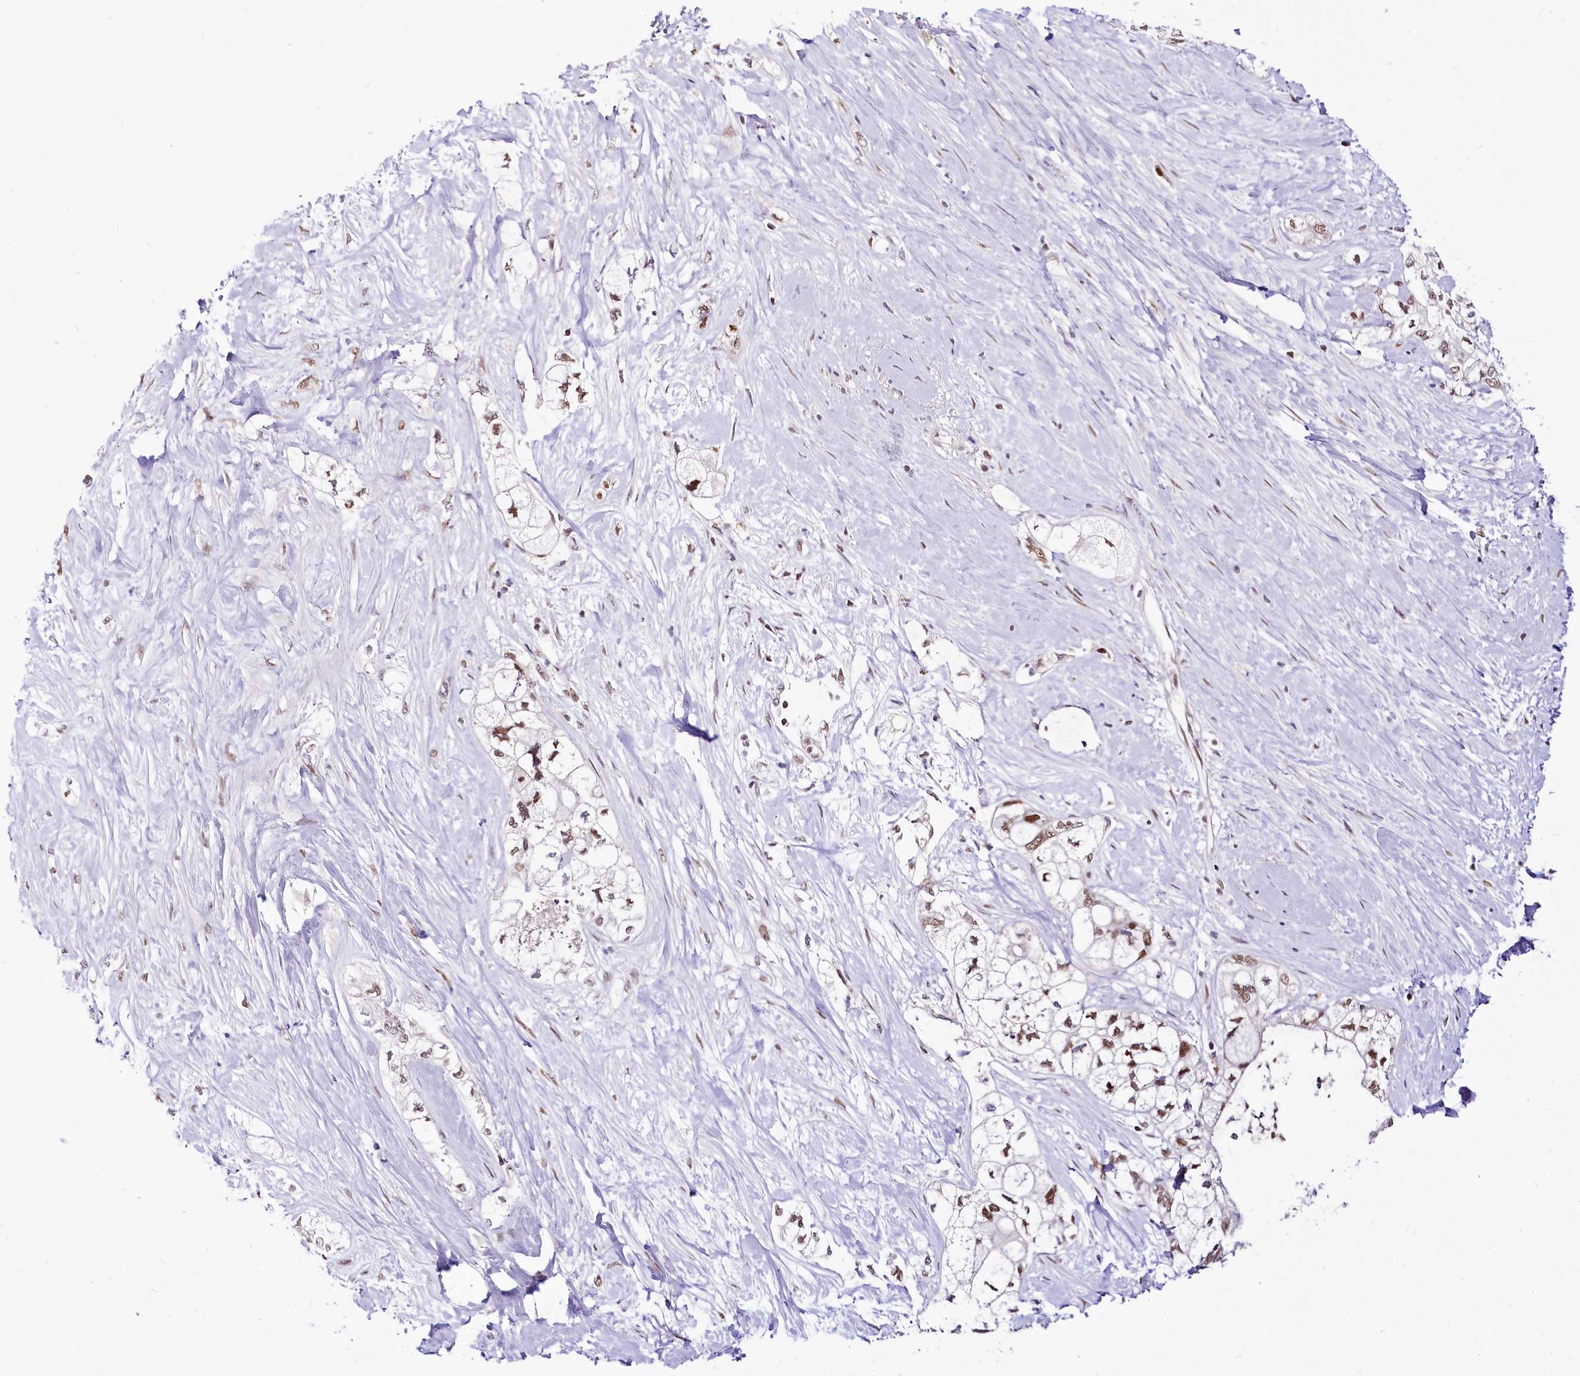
{"staining": {"intensity": "weak", "quantity": ">75%", "location": "nuclear"}, "tissue": "pancreatic cancer", "cell_type": "Tumor cells", "image_type": "cancer", "snomed": [{"axis": "morphology", "description": "Adenocarcinoma, NOS"}, {"axis": "topography", "description": "Pancreas"}], "caption": "Protein analysis of pancreatic adenocarcinoma tissue displays weak nuclear staining in approximately >75% of tumor cells.", "gene": "POLA2", "patient": {"sex": "male", "age": 70}}